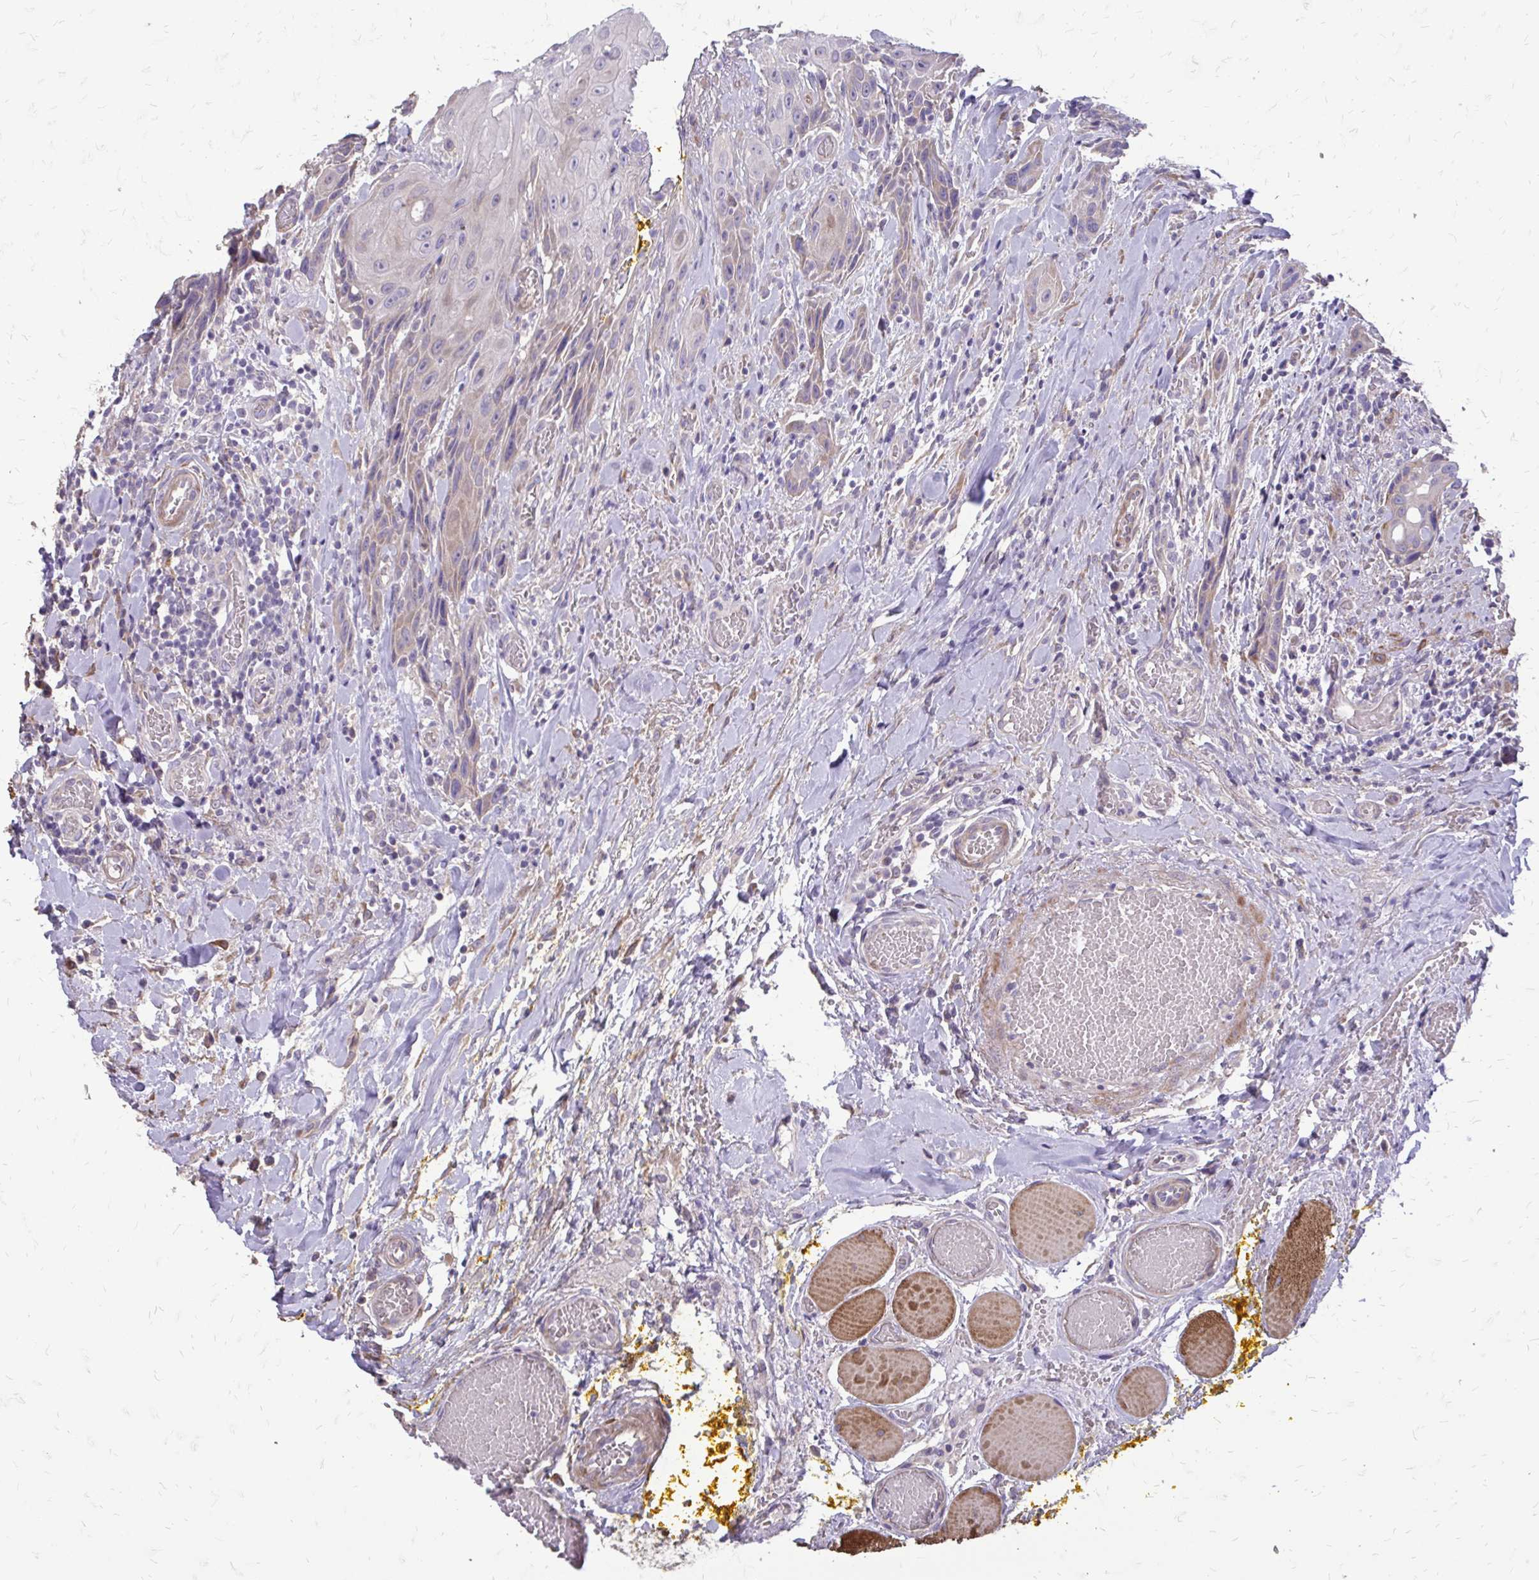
{"staining": {"intensity": "weak", "quantity": "<25%", "location": "cytoplasmic/membranous"}, "tissue": "head and neck cancer", "cell_type": "Tumor cells", "image_type": "cancer", "snomed": [{"axis": "morphology", "description": "Squamous cell carcinoma, NOS"}, {"axis": "topography", "description": "Oral tissue"}, {"axis": "topography", "description": "Head-Neck"}], "caption": "Immunohistochemistry (IHC) of head and neck cancer reveals no positivity in tumor cells. The staining is performed using DAB (3,3'-diaminobenzidine) brown chromogen with nuclei counter-stained in using hematoxylin.", "gene": "MYORG", "patient": {"sex": "male", "age": 49}}